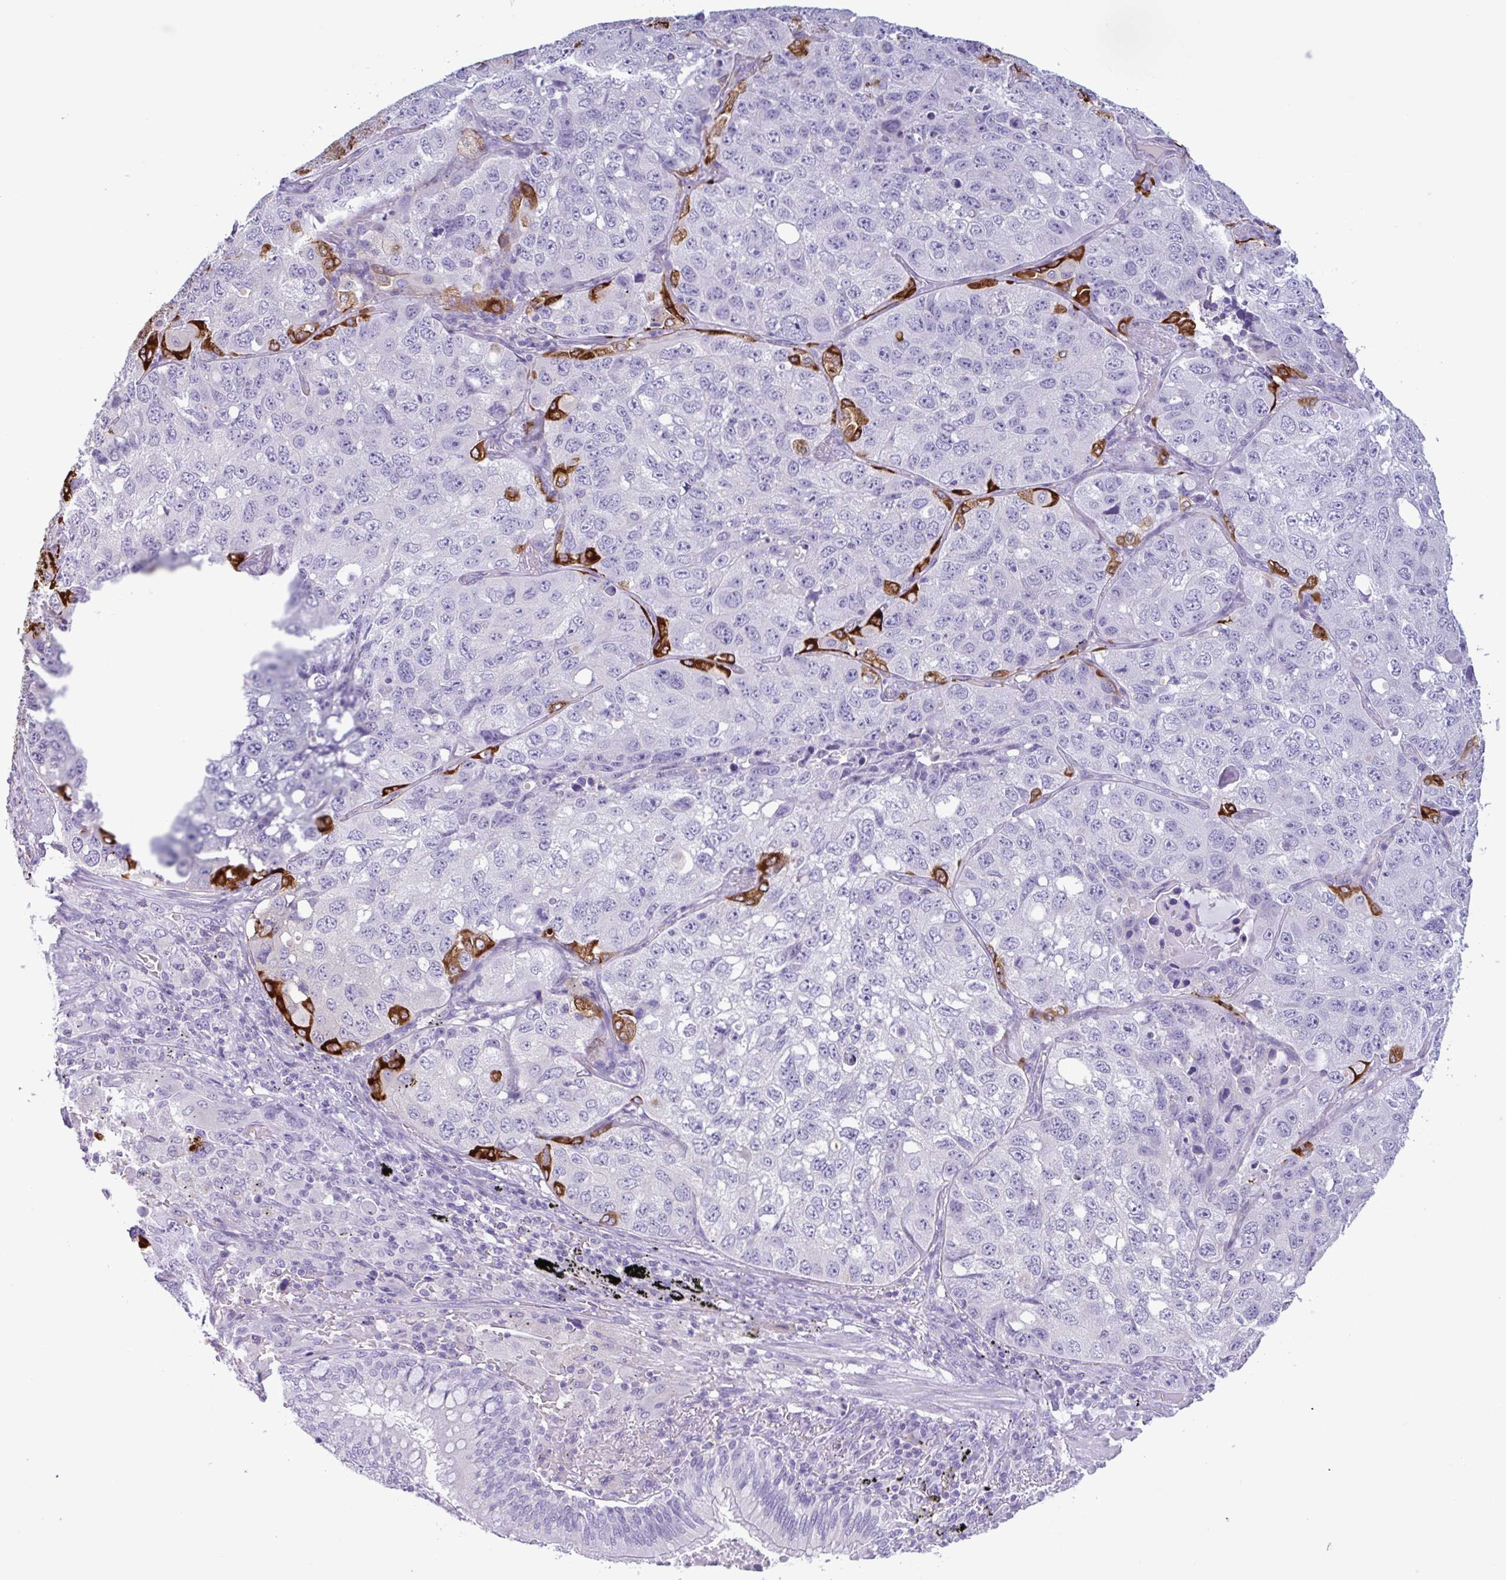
{"staining": {"intensity": "strong", "quantity": "<25%", "location": "cytoplasmic/membranous"}, "tissue": "lung cancer", "cell_type": "Tumor cells", "image_type": "cancer", "snomed": [{"axis": "morphology", "description": "Squamous cell carcinoma, NOS"}, {"axis": "topography", "description": "Lung"}], "caption": "There is medium levels of strong cytoplasmic/membranous positivity in tumor cells of squamous cell carcinoma (lung), as demonstrated by immunohistochemical staining (brown color).", "gene": "CTSE", "patient": {"sex": "male", "age": 60}}